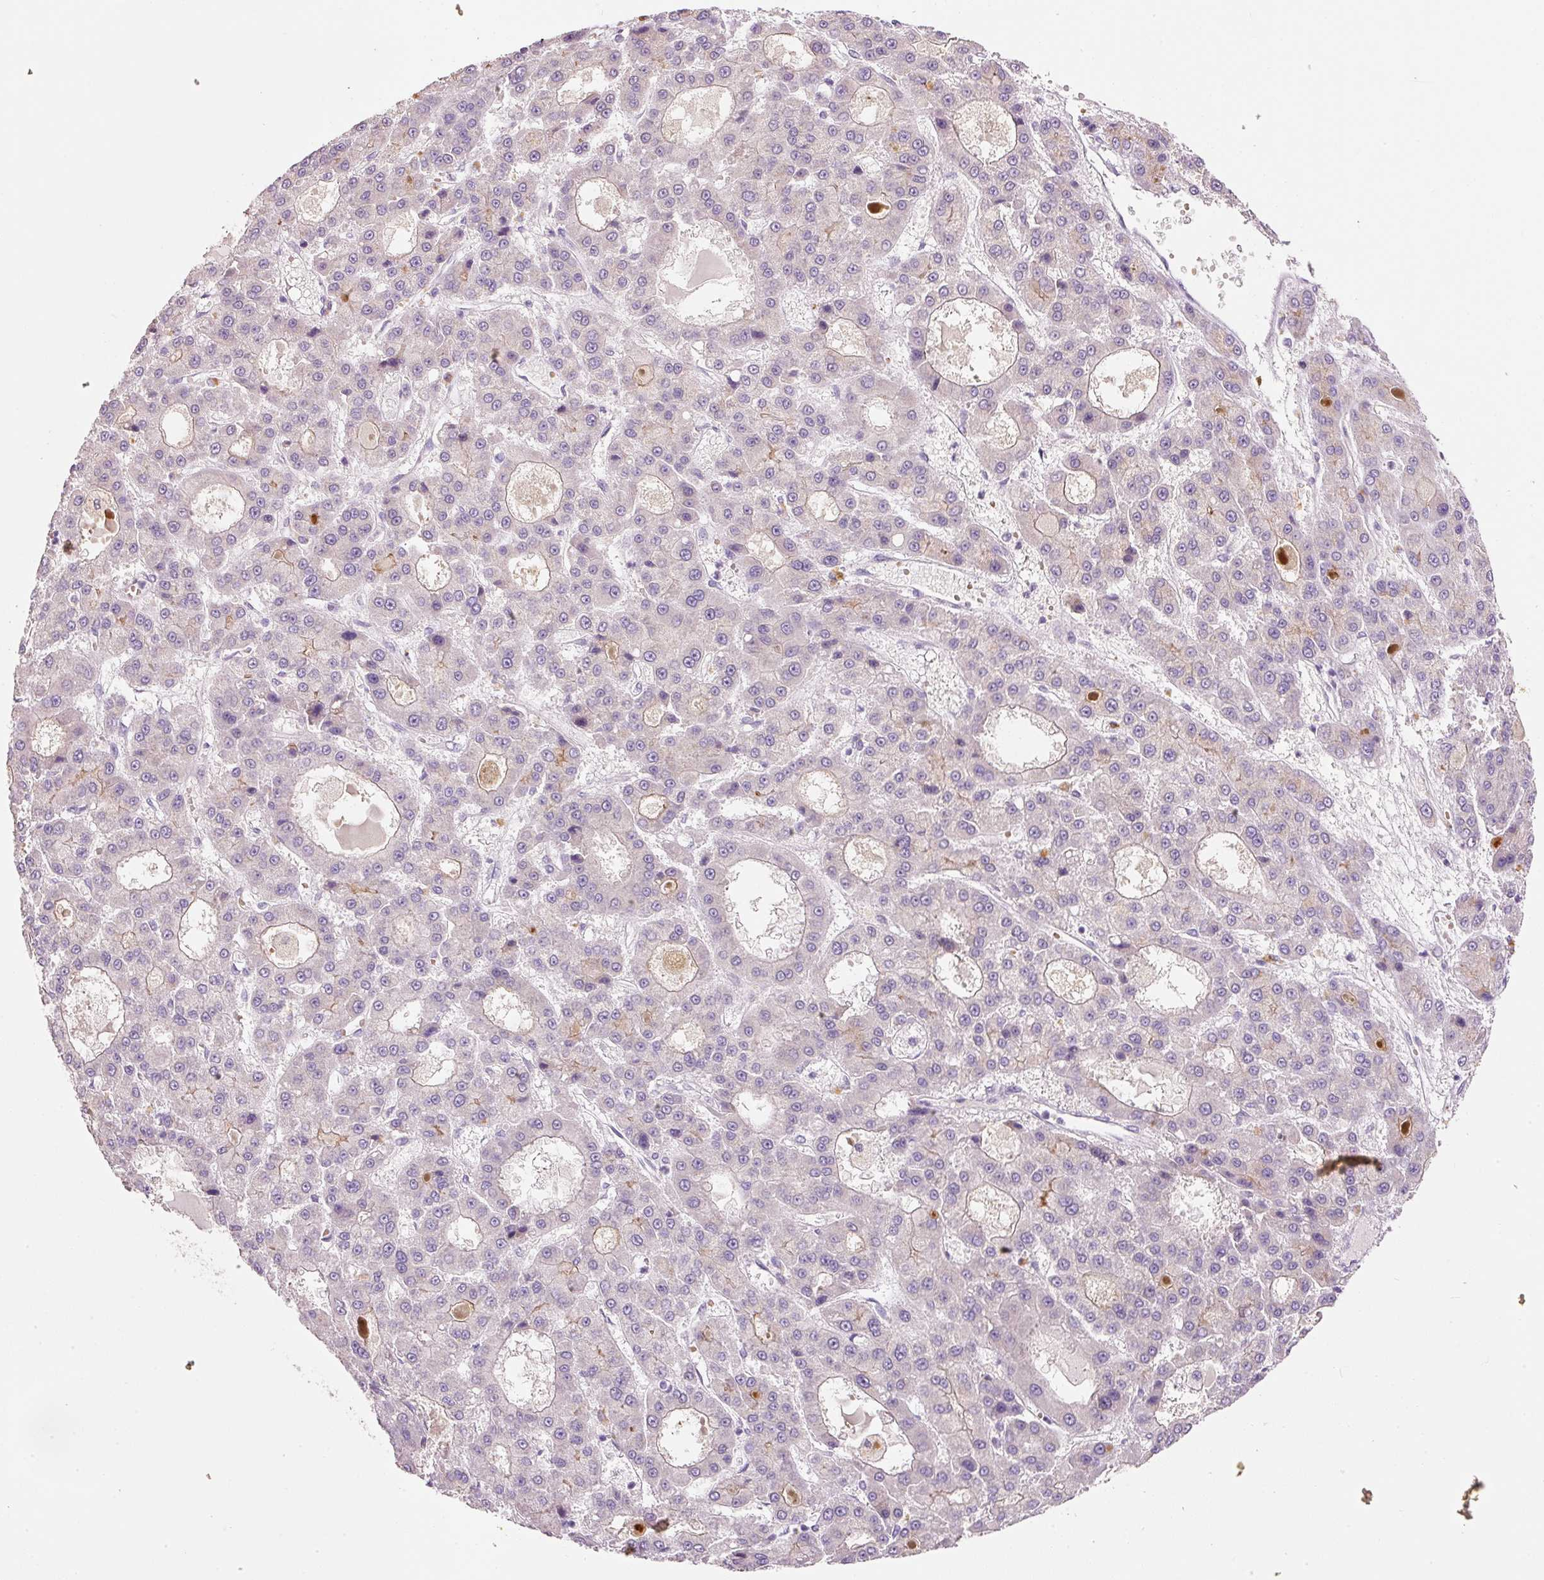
{"staining": {"intensity": "negative", "quantity": "none", "location": "none"}, "tissue": "liver cancer", "cell_type": "Tumor cells", "image_type": "cancer", "snomed": [{"axis": "morphology", "description": "Carcinoma, Hepatocellular, NOS"}, {"axis": "topography", "description": "Liver"}], "caption": "There is no significant staining in tumor cells of liver hepatocellular carcinoma. (Stains: DAB (3,3'-diaminobenzidine) IHC with hematoxylin counter stain, Microscopy: brightfield microscopy at high magnification).", "gene": "TENT5C", "patient": {"sex": "male", "age": 70}}